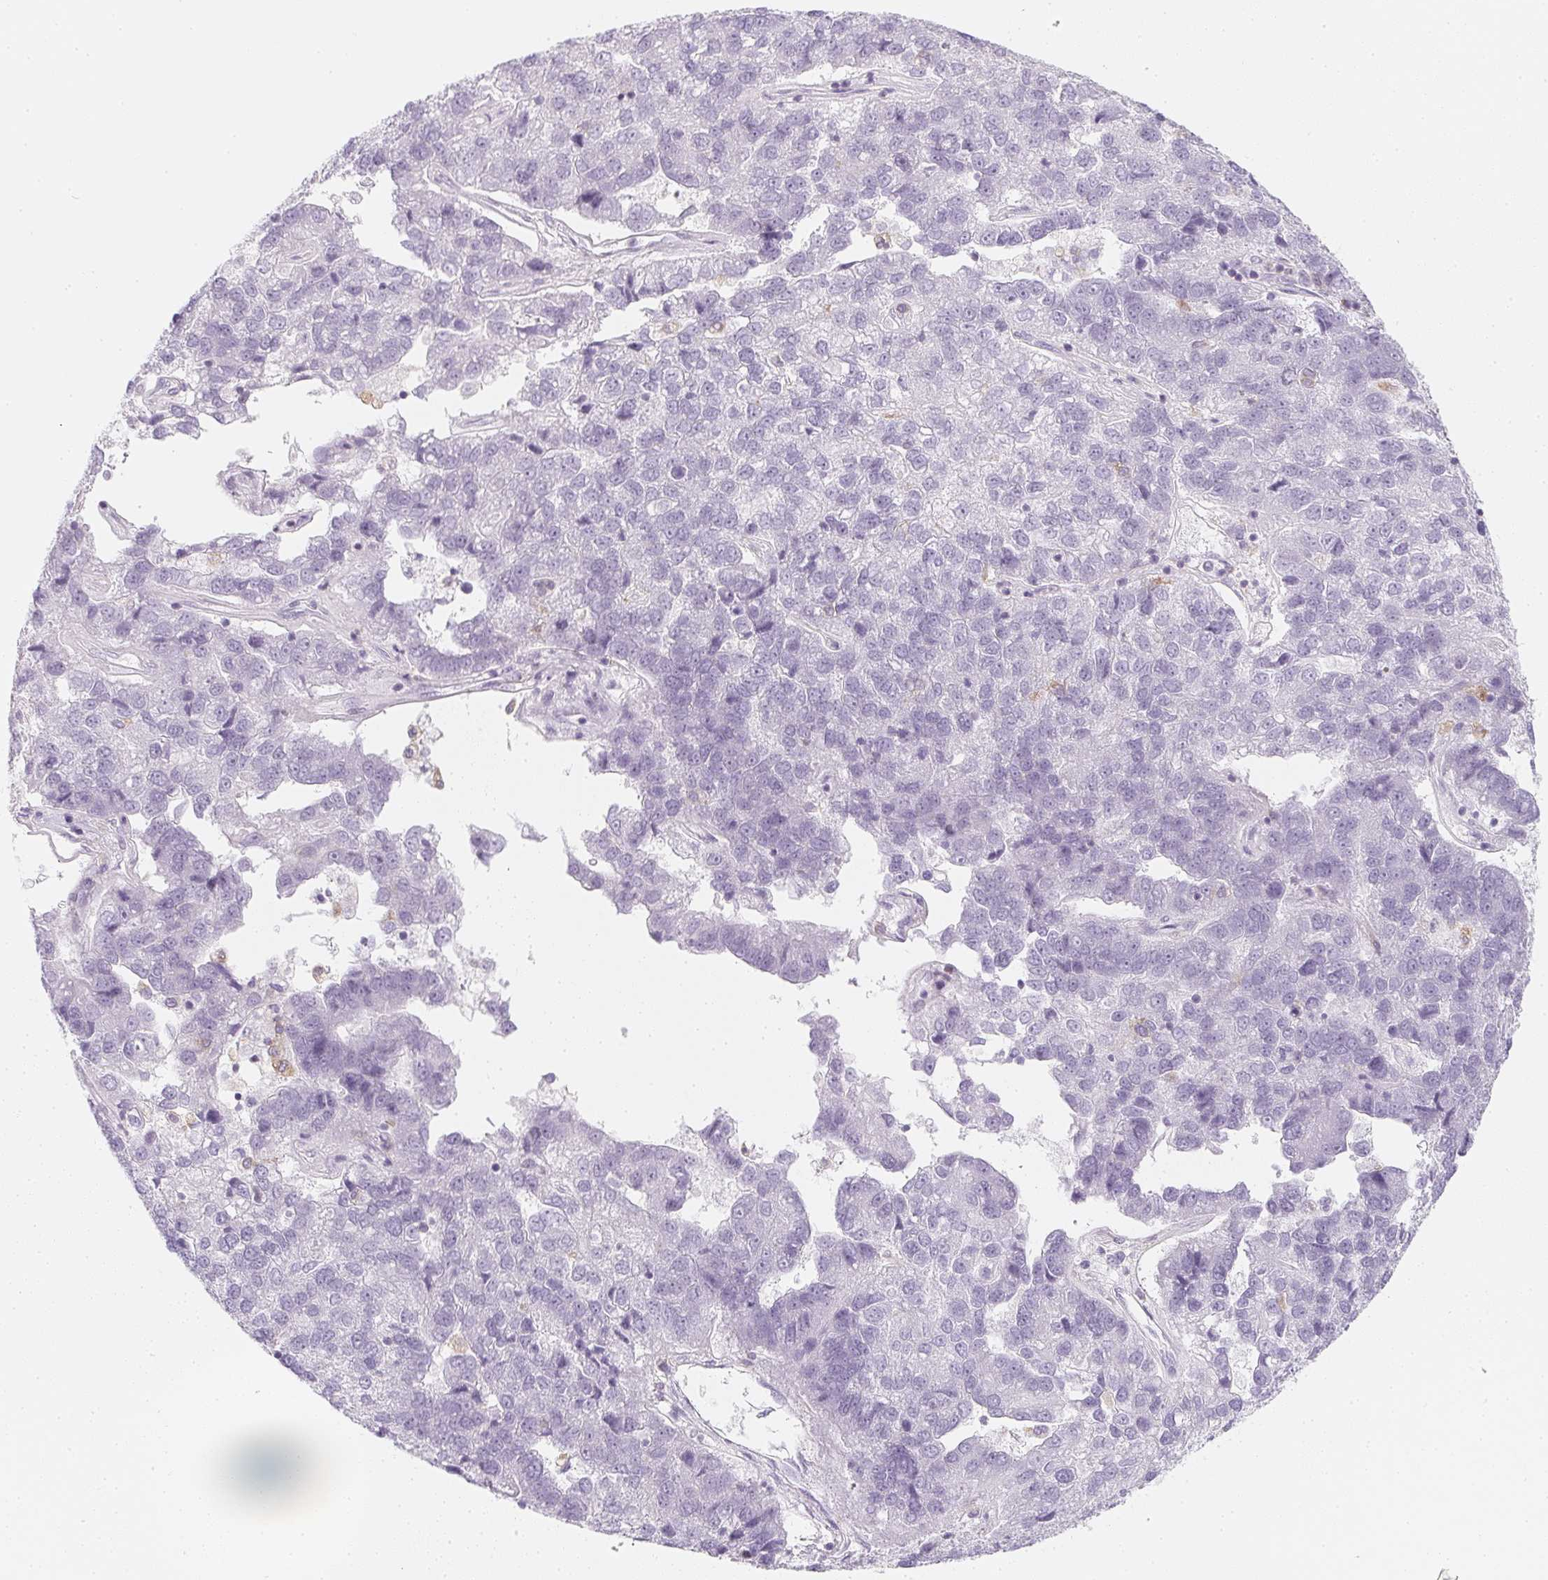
{"staining": {"intensity": "negative", "quantity": "none", "location": "none"}, "tissue": "pancreatic cancer", "cell_type": "Tumor cells", "image_type": "cancer", "snomed": [{"axis": "morphology", "description": "Adenocarcinoma, NOS"}, {"axis": "topography", "description": "Pancreas"}], "caption": "Immunohistochemical staining of pancreatic cancer (adenocarcinoma) displays no significant positivity in tumor cells.", "gene": "SOAT1", "patient": {"sex": "female", "age": 61}}